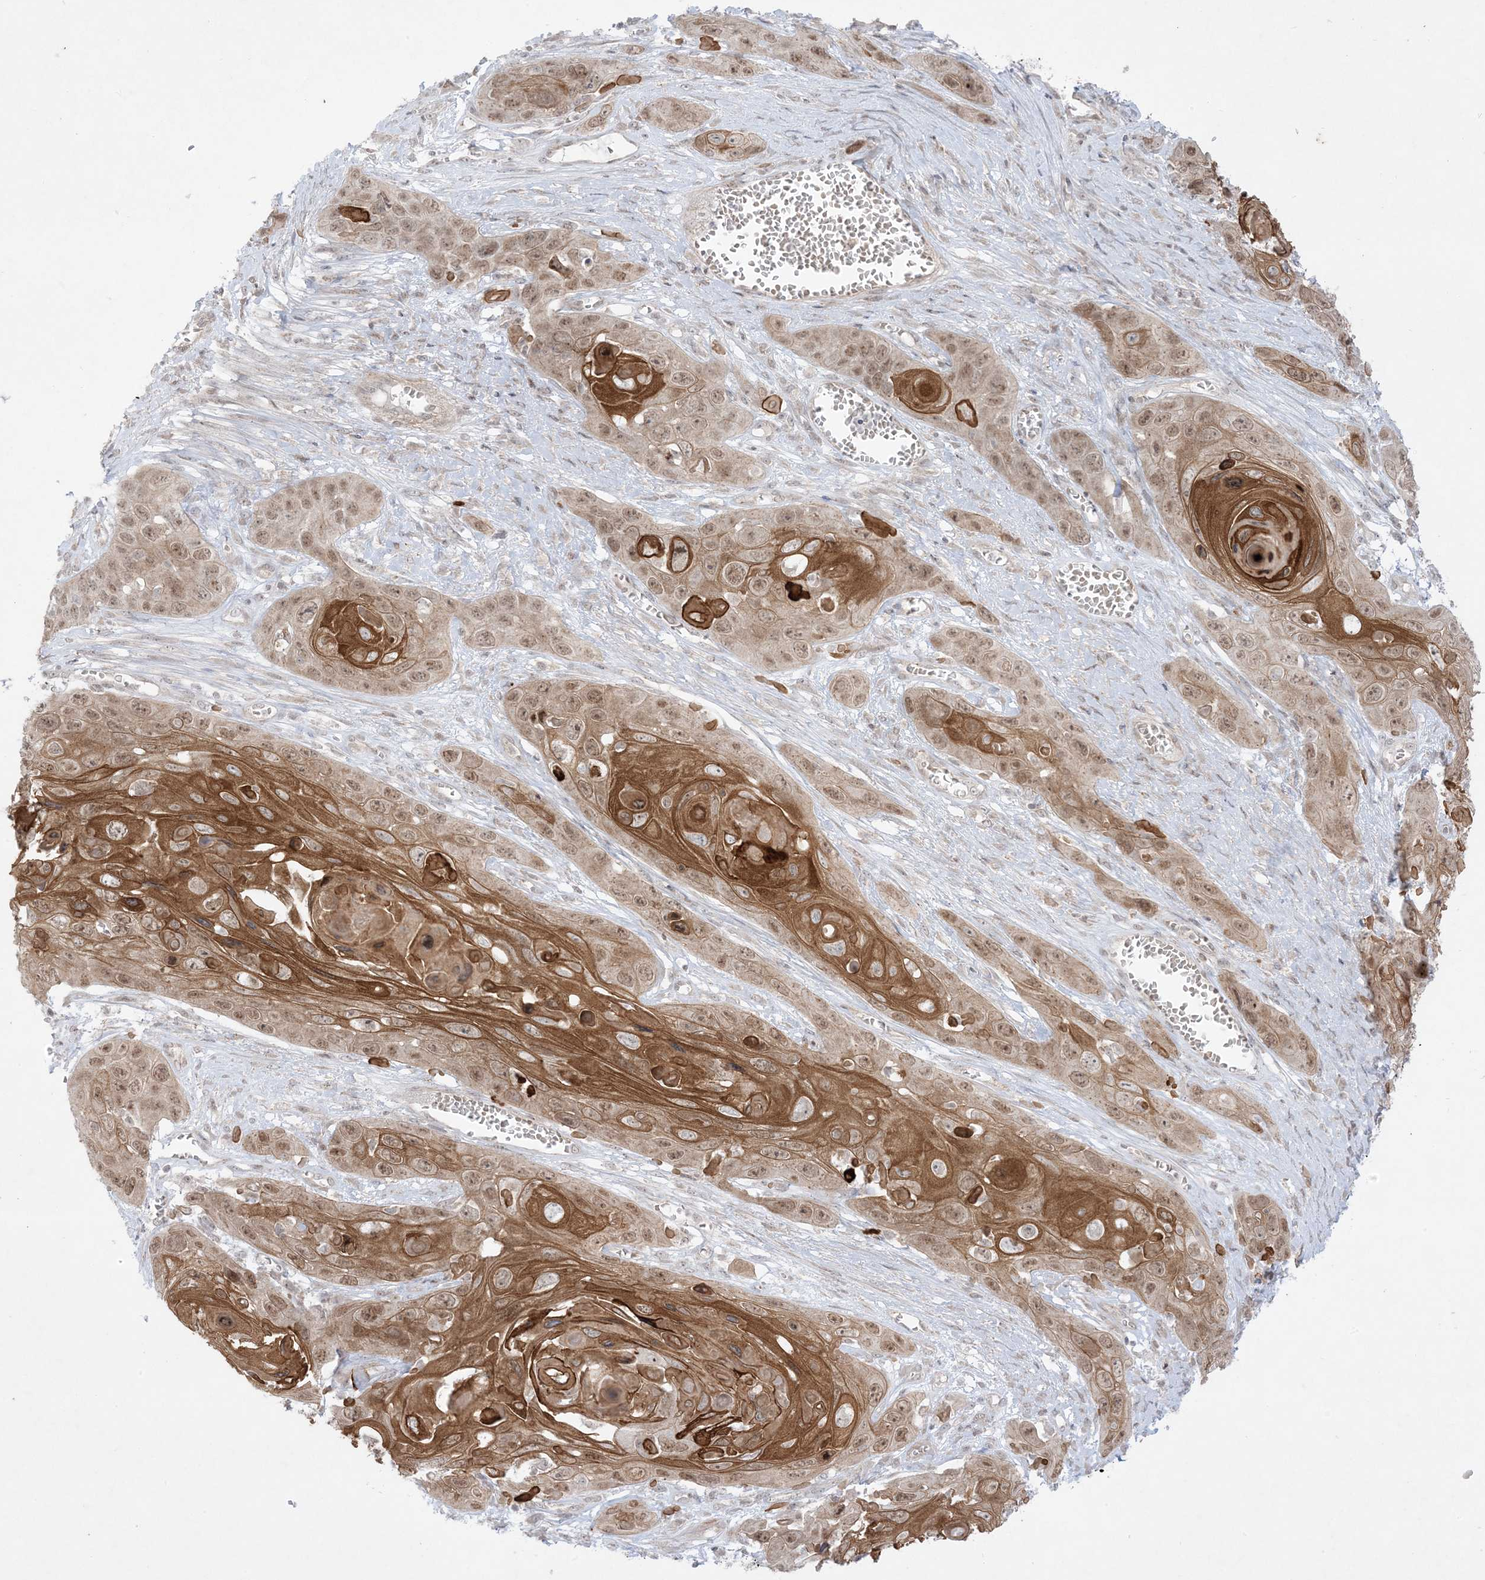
{"staining": {"intensity": "moderate", "quantity": ">75%", "location": "cytoplasmic/membranous,nuclear"}, "tissue": "skin cancer", "cell_type": "Tumor cells", "image_type": "cancer", "snomed": [{"axis": "morphology", "description": "Squamous cell carcinoma, NOS"}, {"axis": "topography", "description": "Skin"}], "caption": "This photomicrograph exhibits IHC staining of squamous cell carcinoma (skin), with medium moderate cytoplasmic/membranous and nuclear expression in approximately >75% of tumor cells.", "gene": "PTK6", "patient": {"sex": "male", "age": 55}}